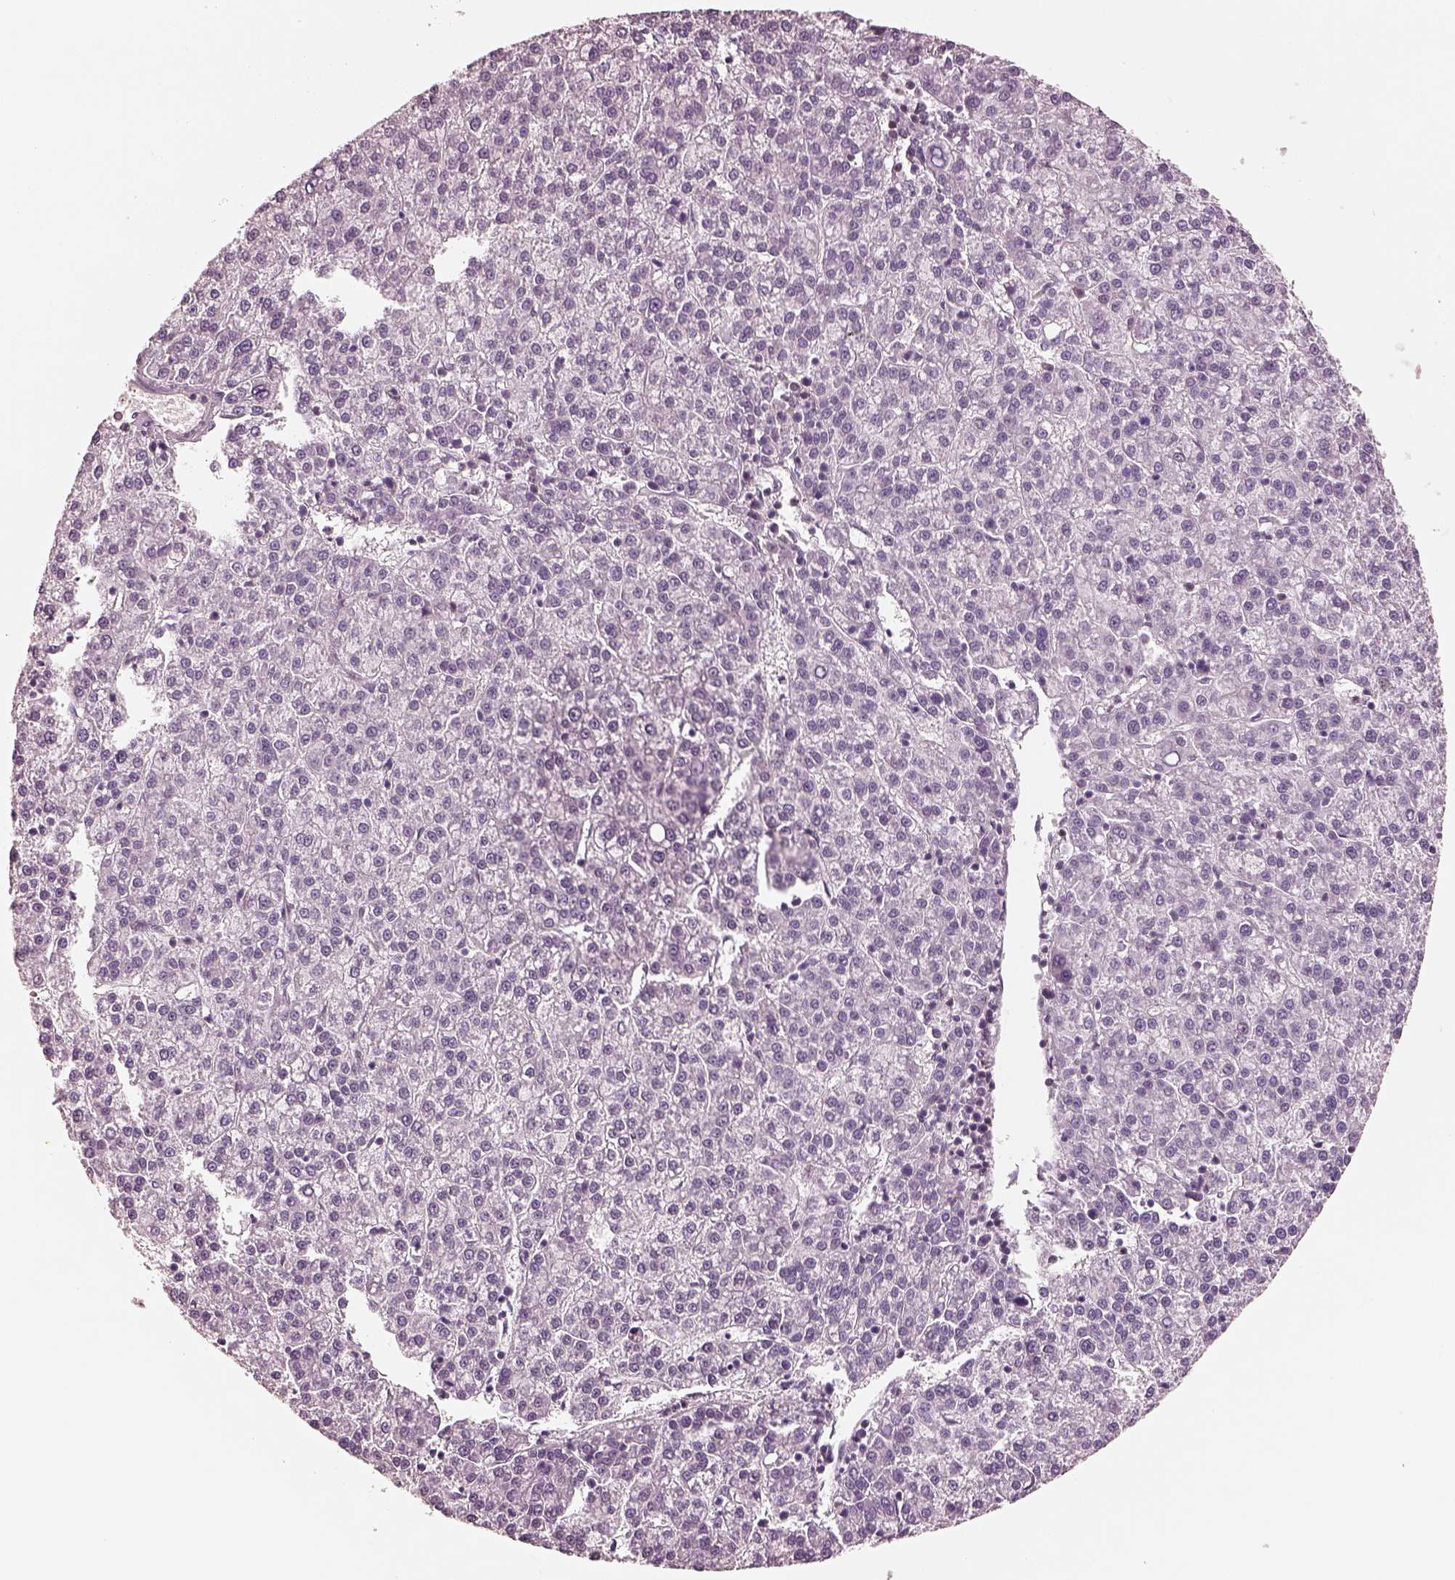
{"staining": {"intensity": "negative", "quantity": "none", "location": "none"}, "tissue": "liver cancer", "cell_type": "Tumor cells", "image_type": "cancer", "snomed": [{"axis": "morphology", "description": "Carcinoma, Hepatocellular, NOS"}, {"axis": "topography", "description": "Liver"}], "caption": "Immunohistochemistry photomicrograph of neoplastic tissue: human hepatocellular carcinoma (liver) stained with DAB (3,3'-diaminobenzidine) demonstrates no significant protein expression in tumor cells.", "gene": "EGR4", "patient": {"sex": "female", "age": 58}}